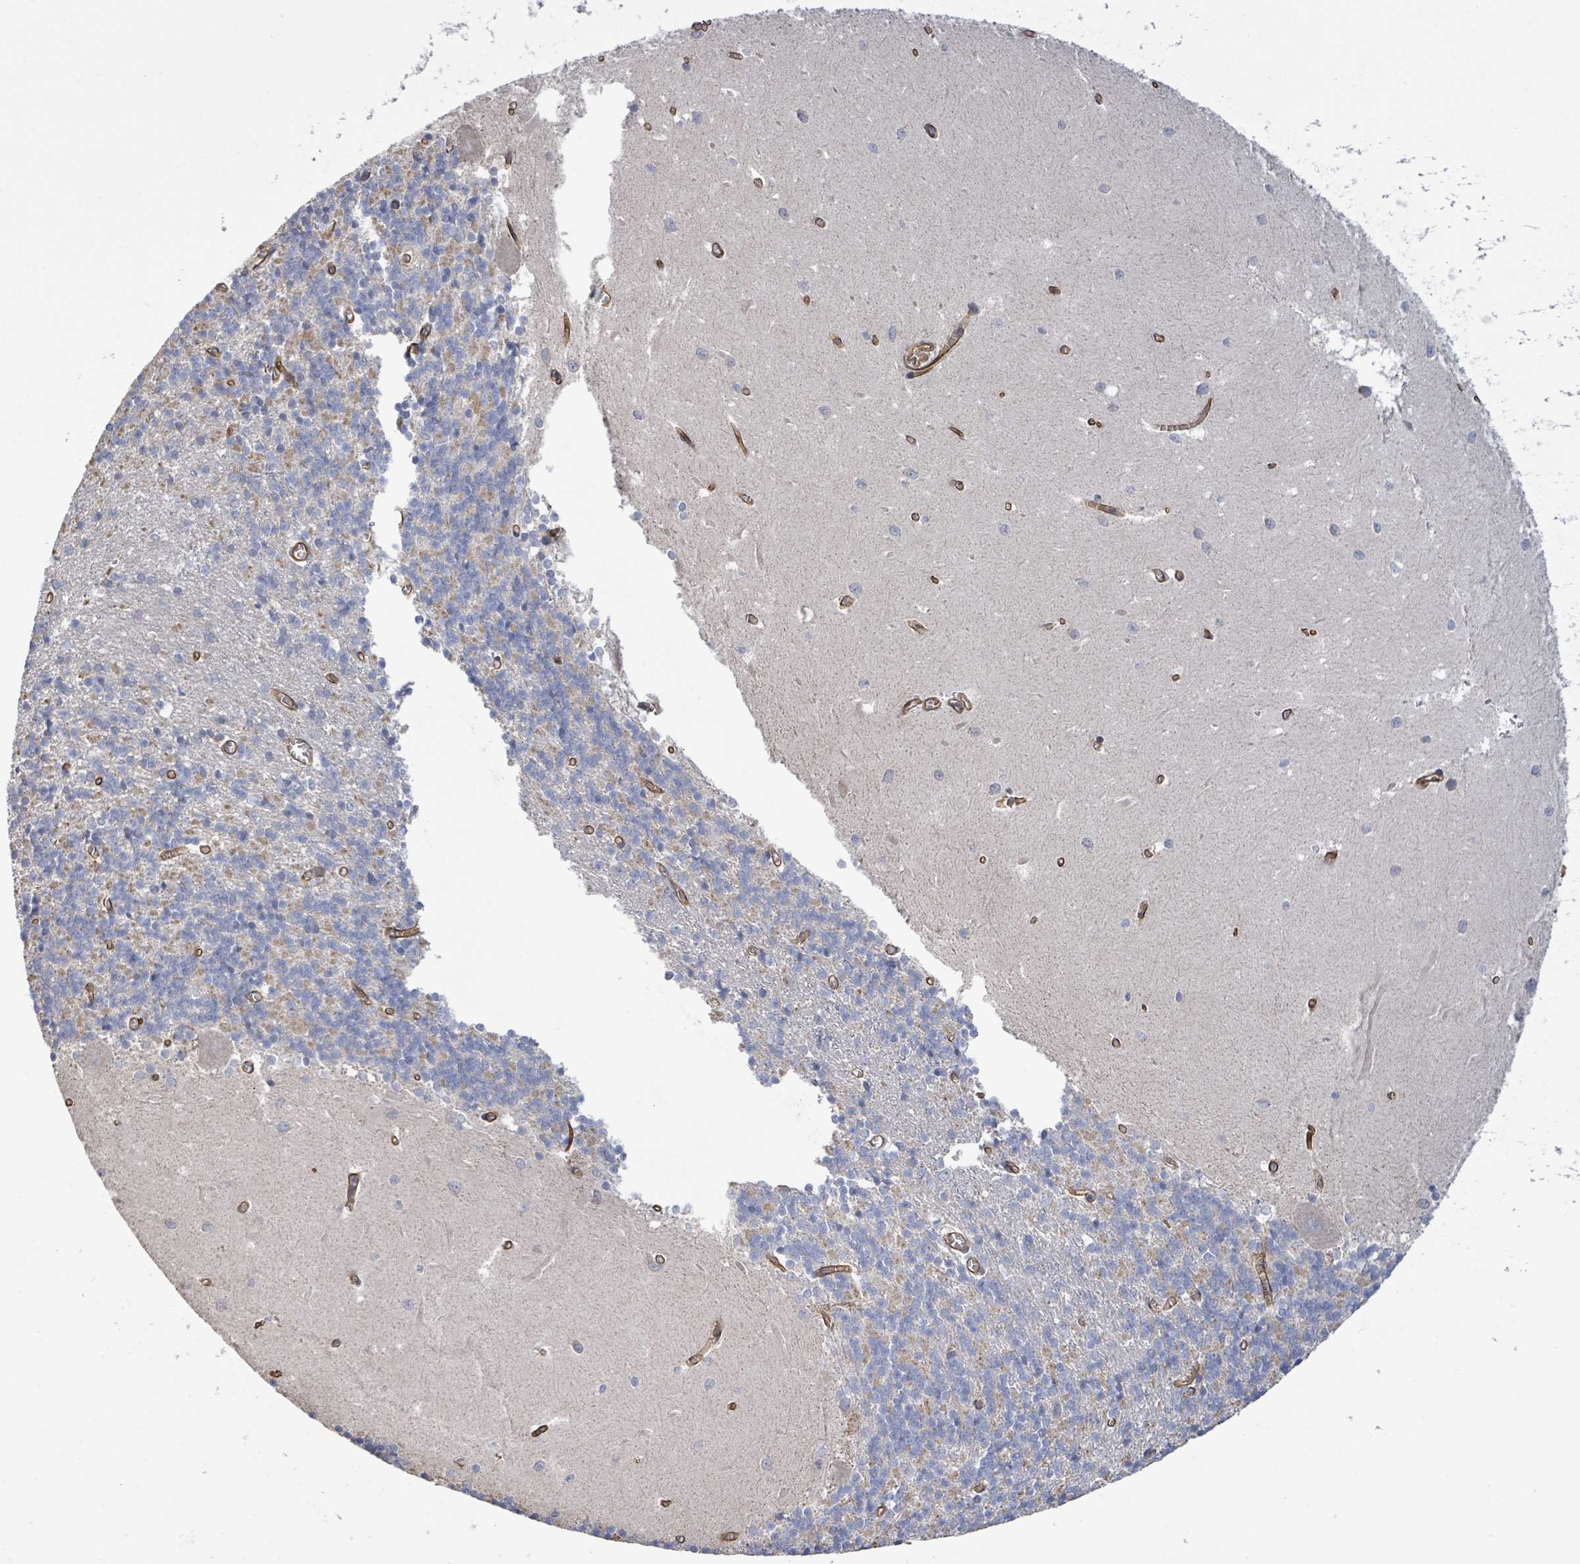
{"staining": {"intensity": "negative", "quantity": "none", "location": "none"}, "tissue": "cerebellum", "cell_type": "Cells in granular layer", "image_type": "normal", "snomed": [{"axis": "morphology", "description": "Normal tissue, NOS"}, {"axis": "topography", "description": "Cerebellum"}], "caption": "Cells in granular layer show no significant staining in benign cerebellum. The staining is performed using DAB (3,3'-diaminobenzidine) brown chromogen with nuclei counter-stained in using hematoxylin.", "gene": "KANK3", "patient": {"sex": "male", "age": 37}}